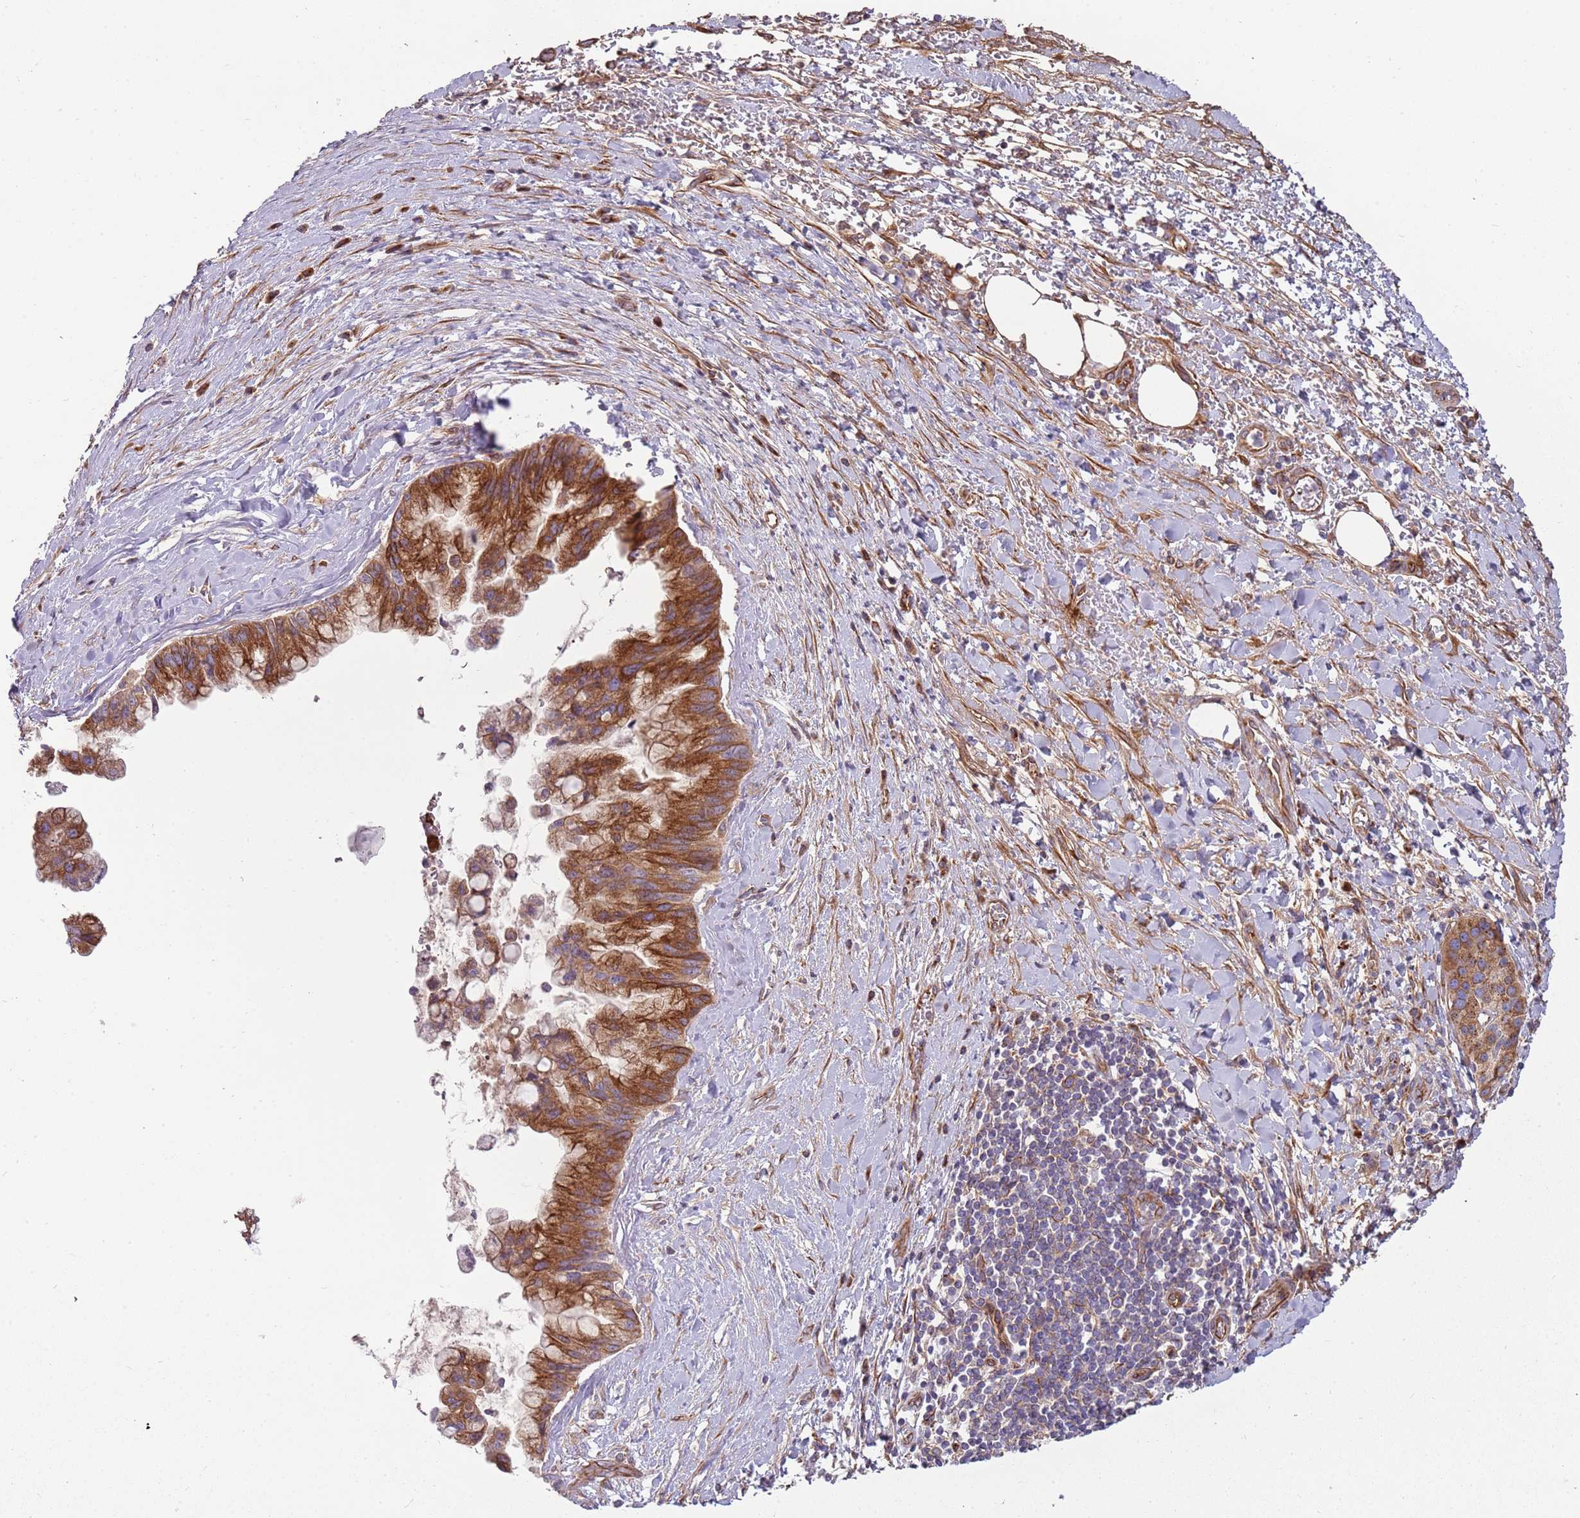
{"staining": {"intensity": "strong", "quantity": ">75%", "location": "cytoplasmic/membranous"}, "tissue": "pancreatic cancer", "cell_type": "Tumor cells", "image_type": "cancer", "snomed": [{"axis": "morphology", "description": "Adenocarcinoma, NOS"}, {"axis": "topography", "description": "Pancreas"}], "caption": "Immunohistochemistry (DAB (3,3'-diaminobenzidine)) staining of human pancreatic cancer displays strong cytoplasmic/membranous protein positivity in approximately >75% of tumor cells. (IHC, brightfield microscopy, high magnification).", "gene": "EMC1", "patient": {"sex": "male", "age": 73}}